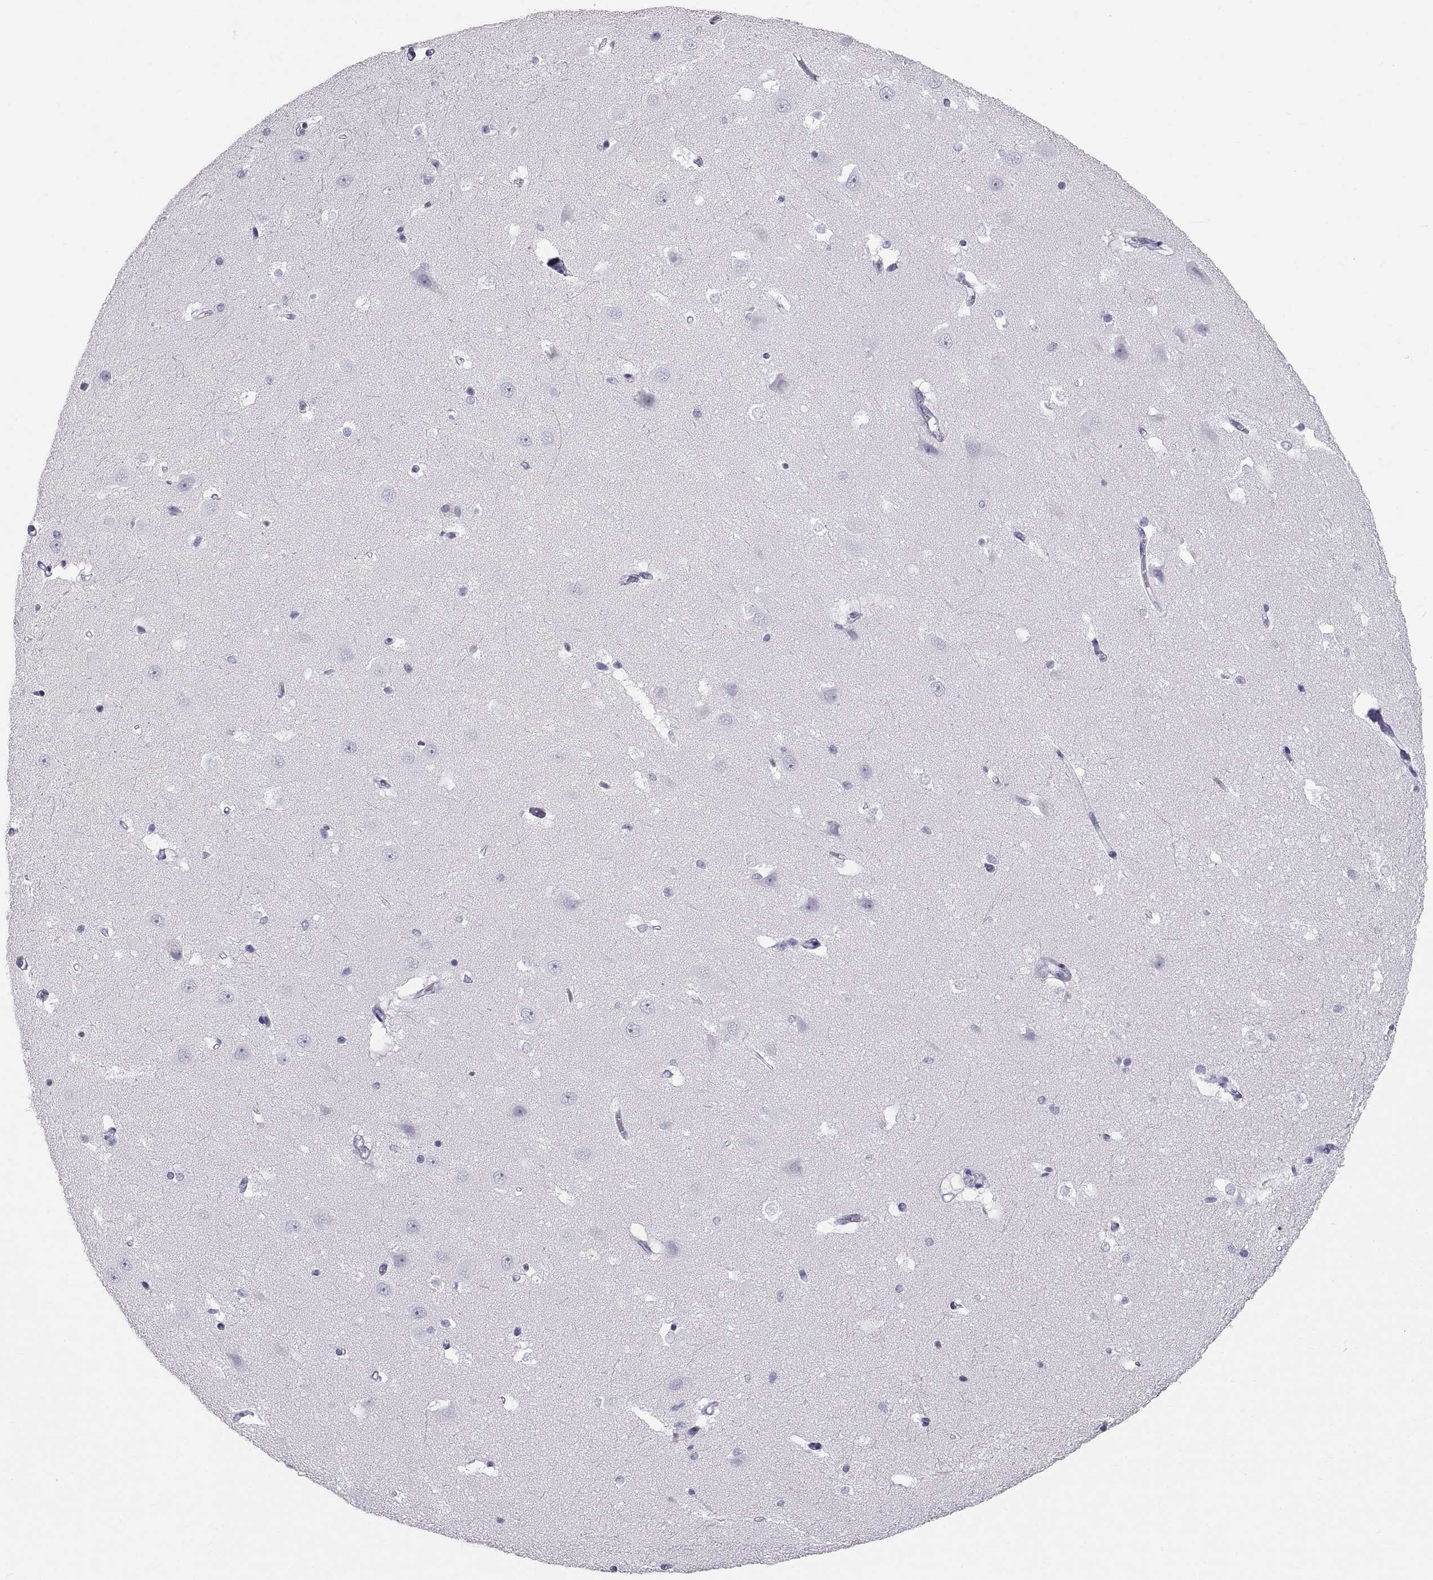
{"staining": {"intensity": "negative", "quantity": "none", "location": "none"}, "tissue": "hippocampus", "cell_type": "Glial cells", "image_type": "normal", "snomed": [{"axis": "morphology", "description": "Normal tissue, NOS"}, {"axis": "topography", "description": "Hippocampus"}], "caption": "A high-resolution photomicrograph shows IHC staining of normal hippocampus, which reveals no significant expression in glial cells. (DAB immunohistochemistry, high magnification).", "gene": "CT47A10", "patient": {"sex": "male", "age": 44}}